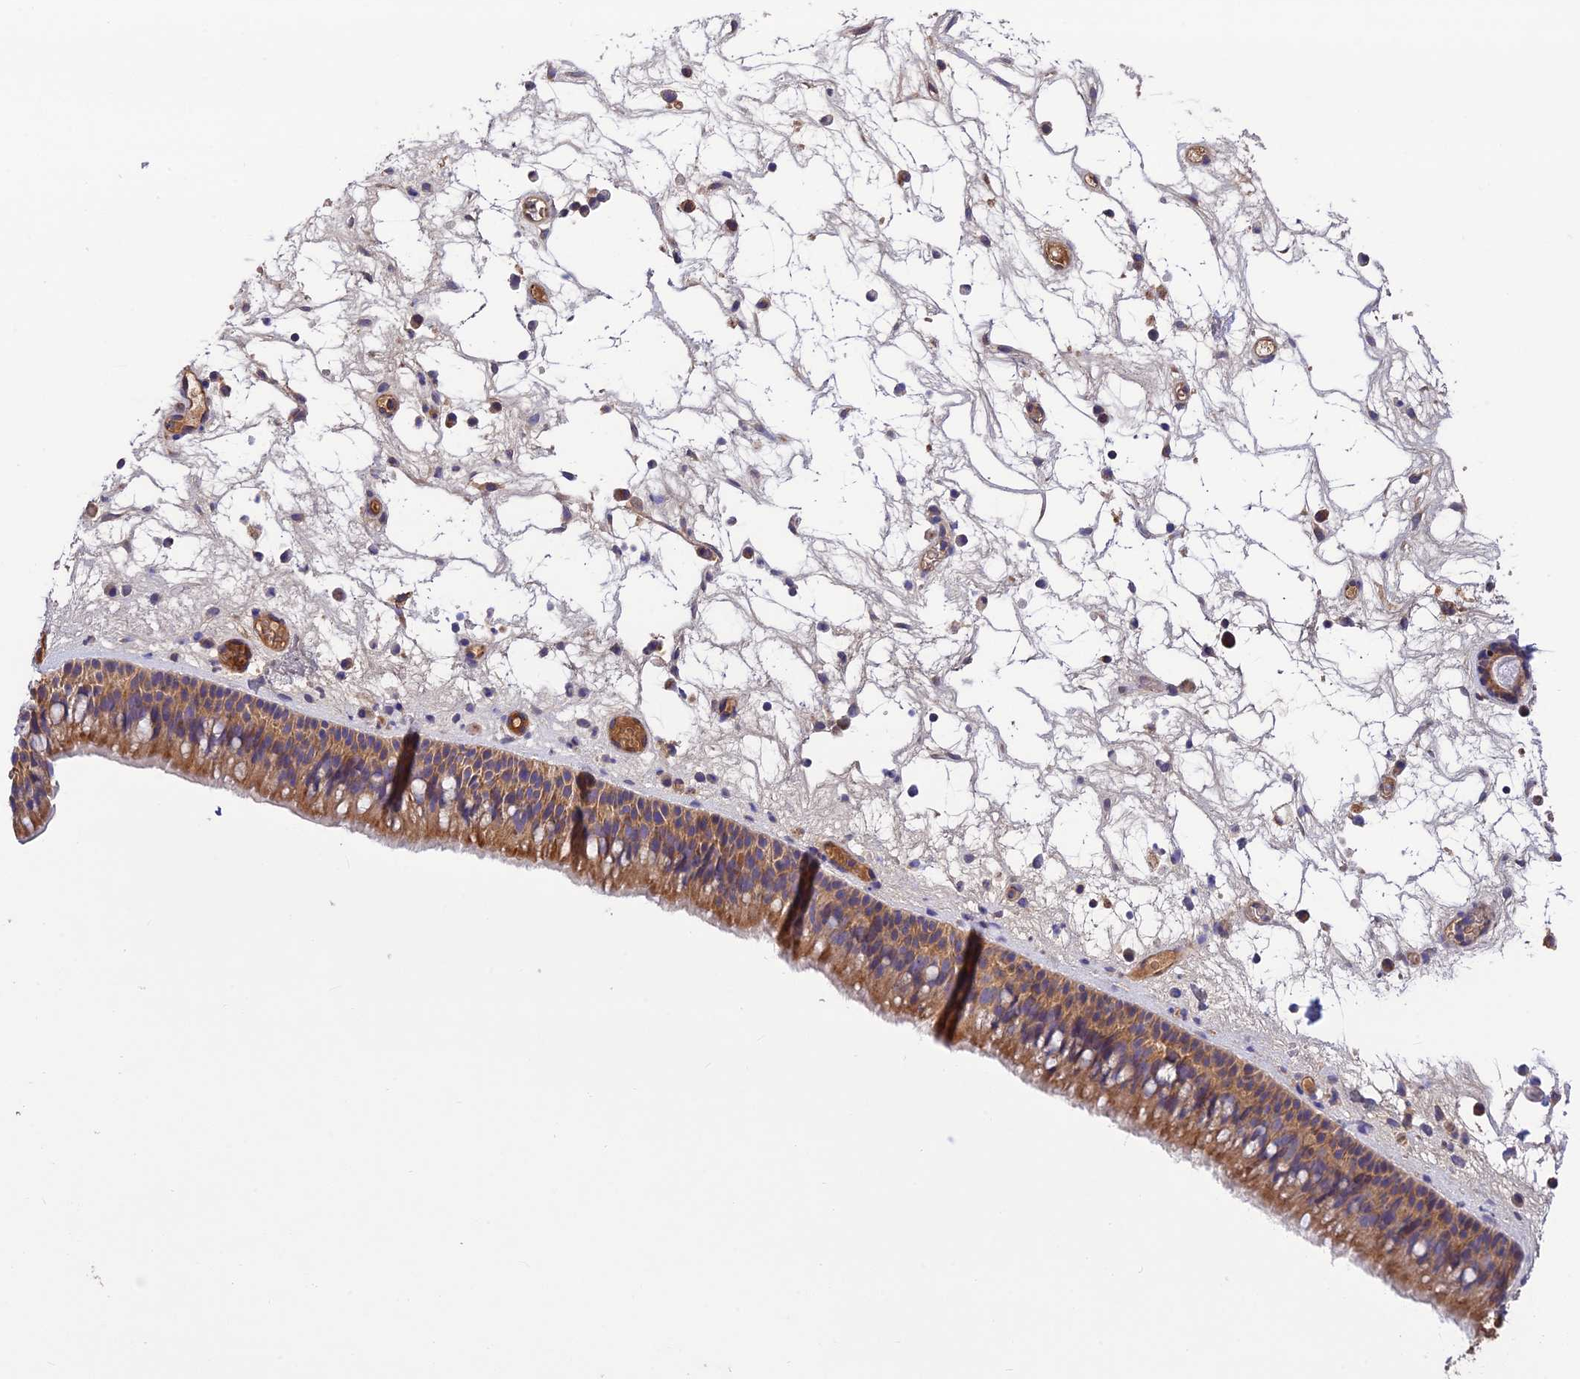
{"staining": {"intensity": "moderate", "quantity": ">75%", "location": "cytoplasmic/membranous"}, "tissue": "nasopharynx", "cell_type": "Respiratory epithelial cells", "image_type": "normal", "snomed": [{"axis": "morphology", "description": "Normal tissue, NOS"}, {"axis": "morphology", "description": "Inflammation, NOS"}, {"axis": "morphology", "description": "Malignant melanoma, Metastatic site"}, {"axis": "topography", "description": "Nasopharynx"}], "caption": "Immunohistochemistry staining of benign nasopharynx, which shows medium levels of moderate cytoplasmic/membranous positivity in approximately >75% of respiratory epithelial cells indicating moderate cytoplasmic/membranous protein positivity. The staining was performed using DAB (3,3'-diaminobenzidine) (brown) for protein detection and nuclei were counterstained in hematoxylin (blue).", "gene": "PZP", "patient": {"sex": "male", "age": 70}}